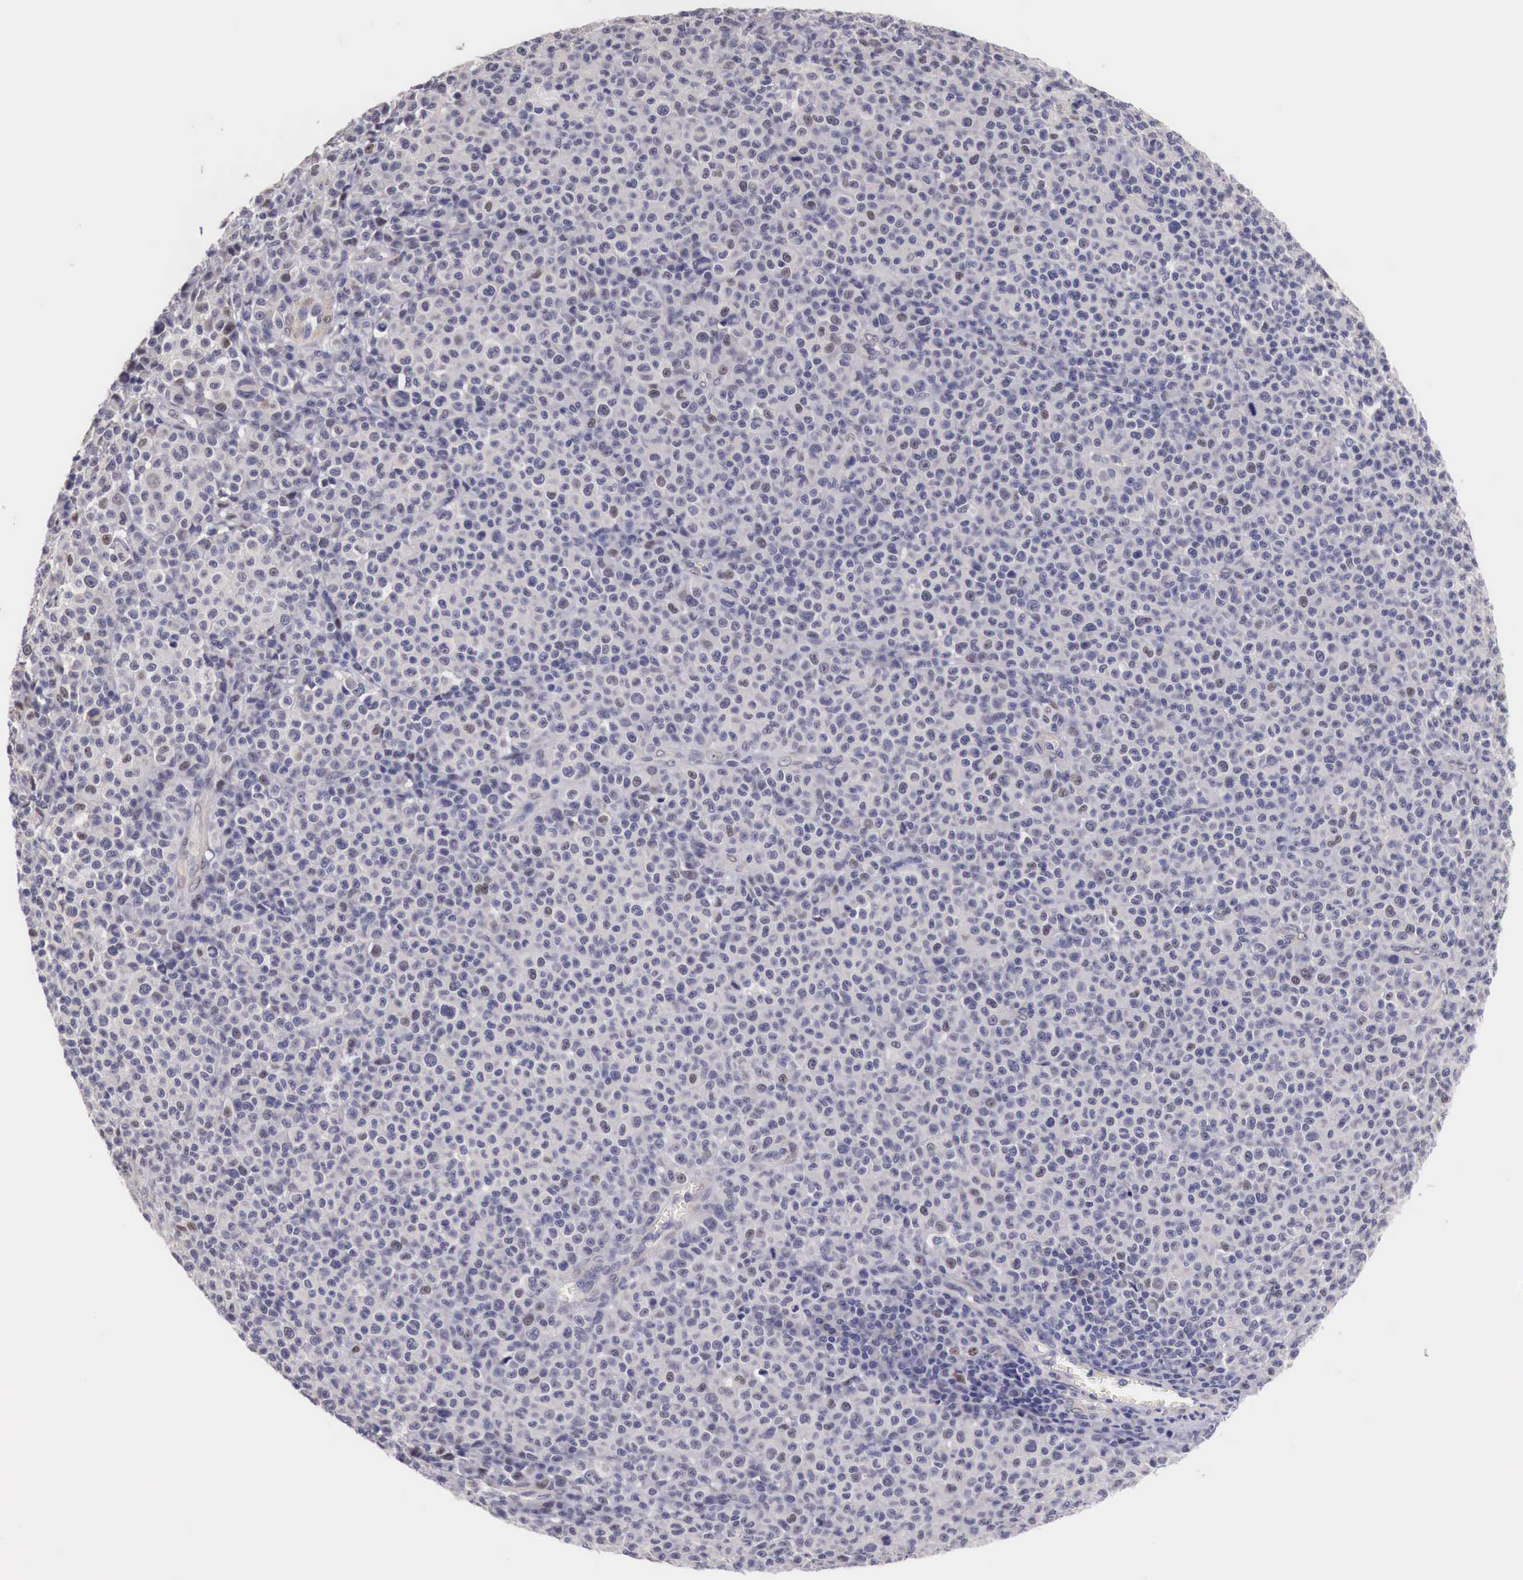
{"staining": {"intensity": "negative", "quantity": "none", "location": "none"}, "tissue": "melanoma", "cell_type": "Tumor cells", "image_type": "cancer", "snomed": [{"axis": "morphology", "description": "Malignant melanoma, Metastatic site"}, {"axis": "topography", "description": "Skin"}], "caption": "DAB (3,3'-diaminobenzidine) immunohistochemical staining of human melanoma exhibits no significant expression in tumor cells.", "gene": "ENOX2", "patient": {"sex": "male", "age": 32}}